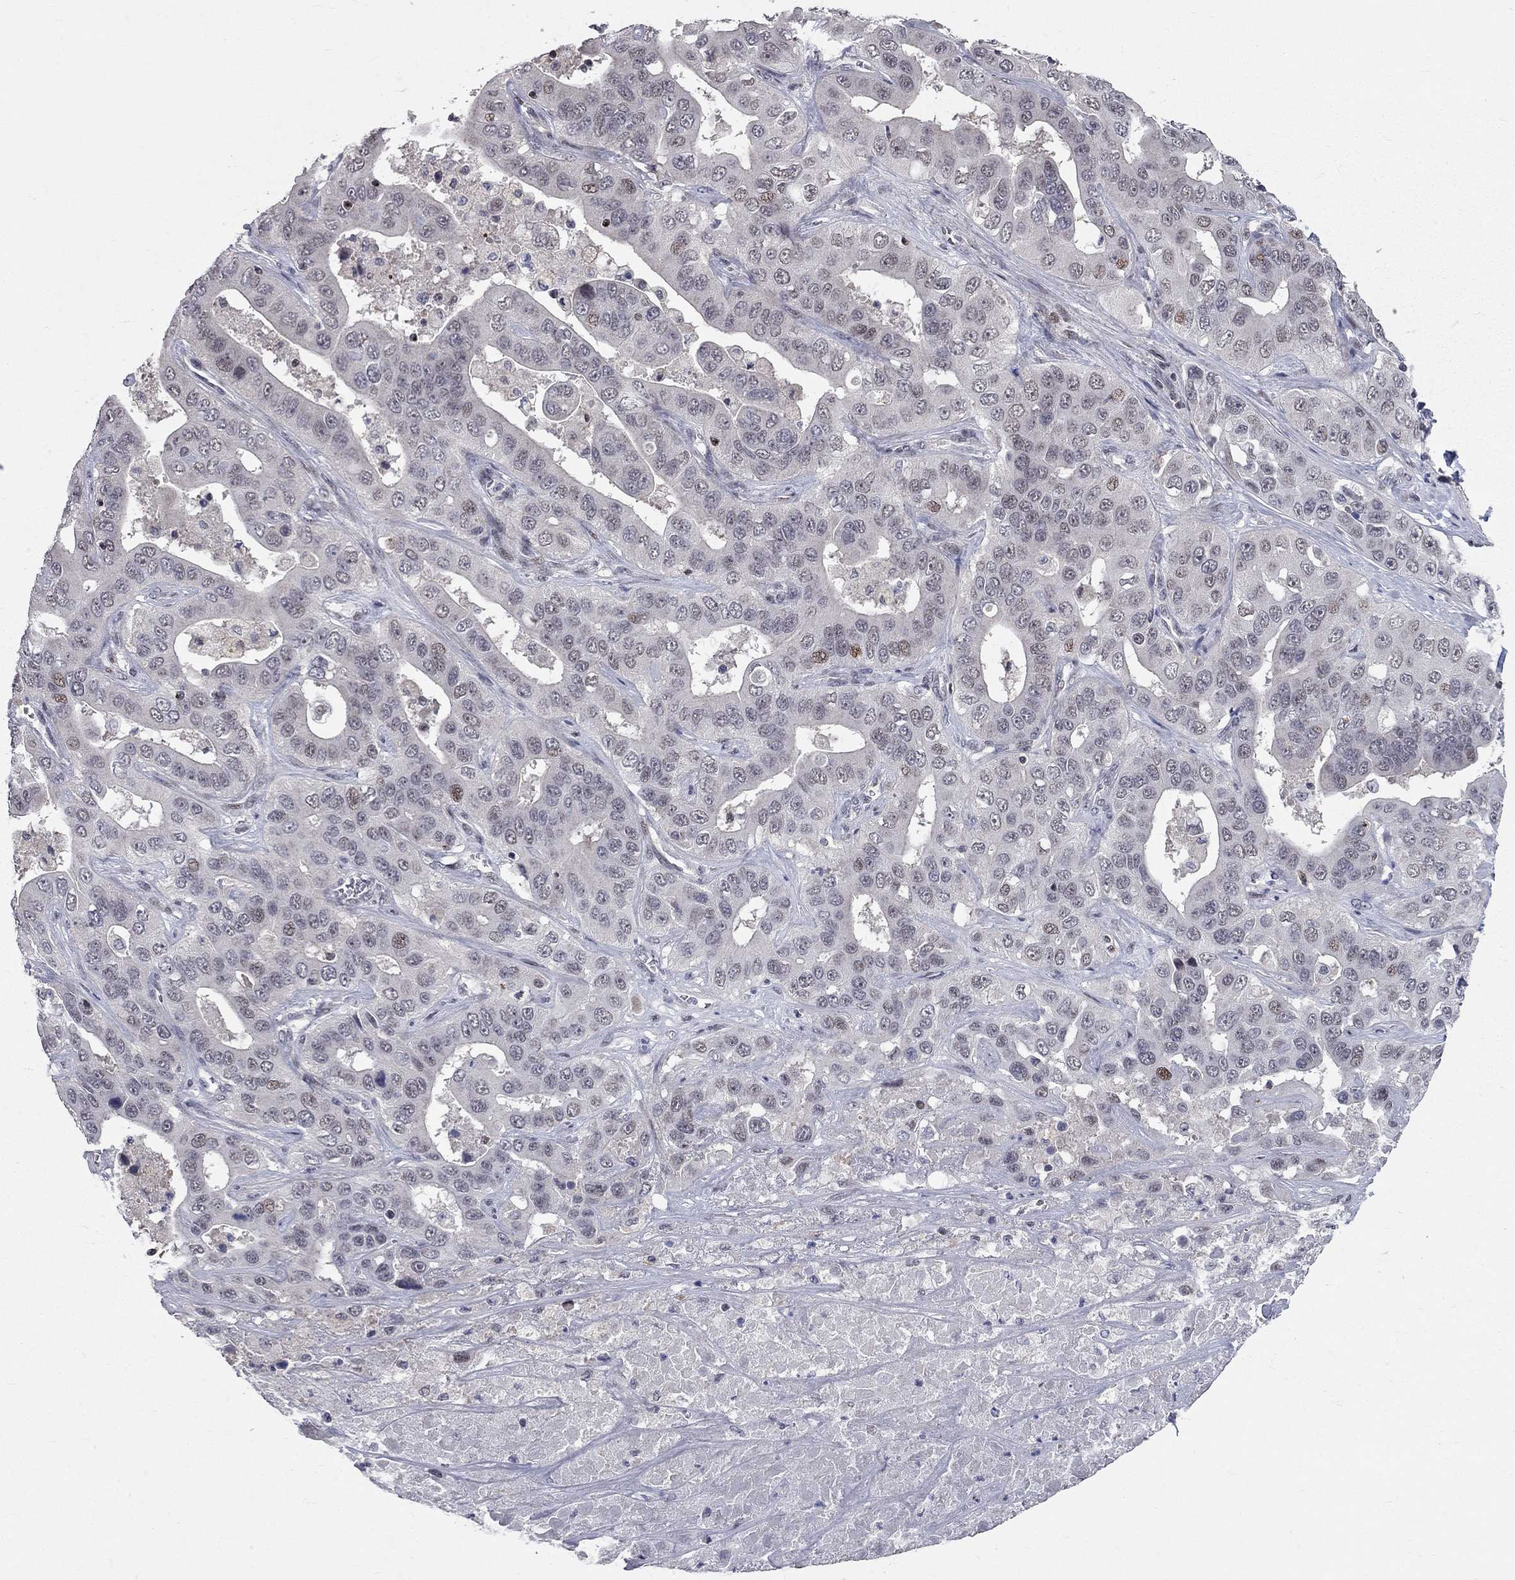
{"staining": {"intensity": "negative", "quantity": "none", "location": "none"}, "tissue": "liver cancer", "cell_type": "Tumor cells", "image_type": "cancer", "snomed": [{"axis": "morphology", "description": "Cholangiocarcinoma"}, {"axis": "topography", "description": "Liver"}], "caption": "DAB immunohistochemical staining of liver cholangiocarcinoma shows no significant staining in tumor cells.", "gene": "HDAC3", "patient": {"sex": "female", "age": 52}}